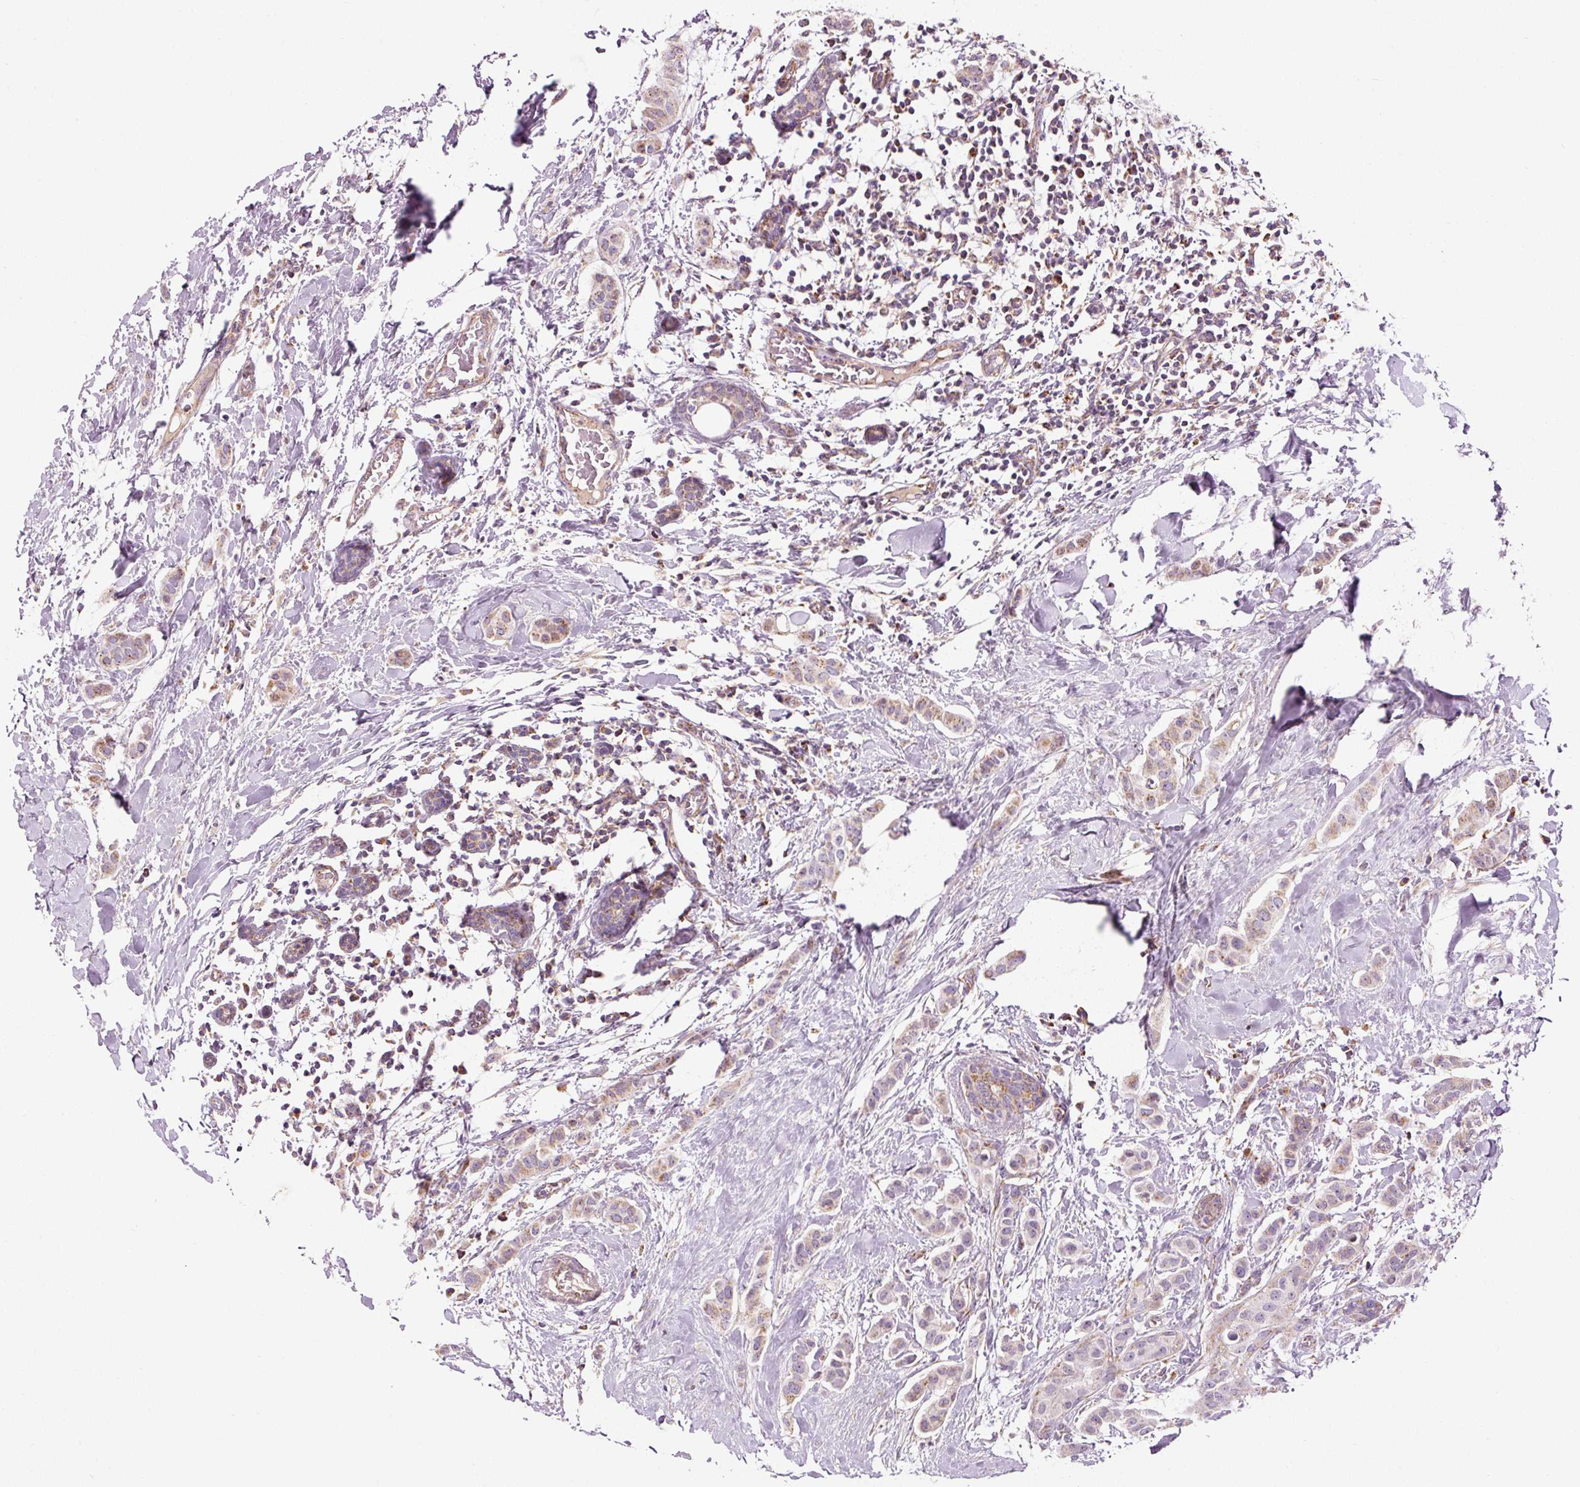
{"staining": {"intensity": "weak", "quantity": ">75%", "location": "cytoplasmic/membranous"}, "tissue": "breast cancer", "cell_type": "Tumor cells", "image_type": "cancer", "snomed": [{"axis": "morphology", "description": "Duct carcinoma"}, {"axis": "topography", "description": "Breast"}], "caption": "Breast cancer stained with a brown dye shows weak cytoplasmic/membranous positive positivity in about >75% of tumor cells.", "gene": "NDUFB4", "patient": {"sex": "female", "age": 40}}